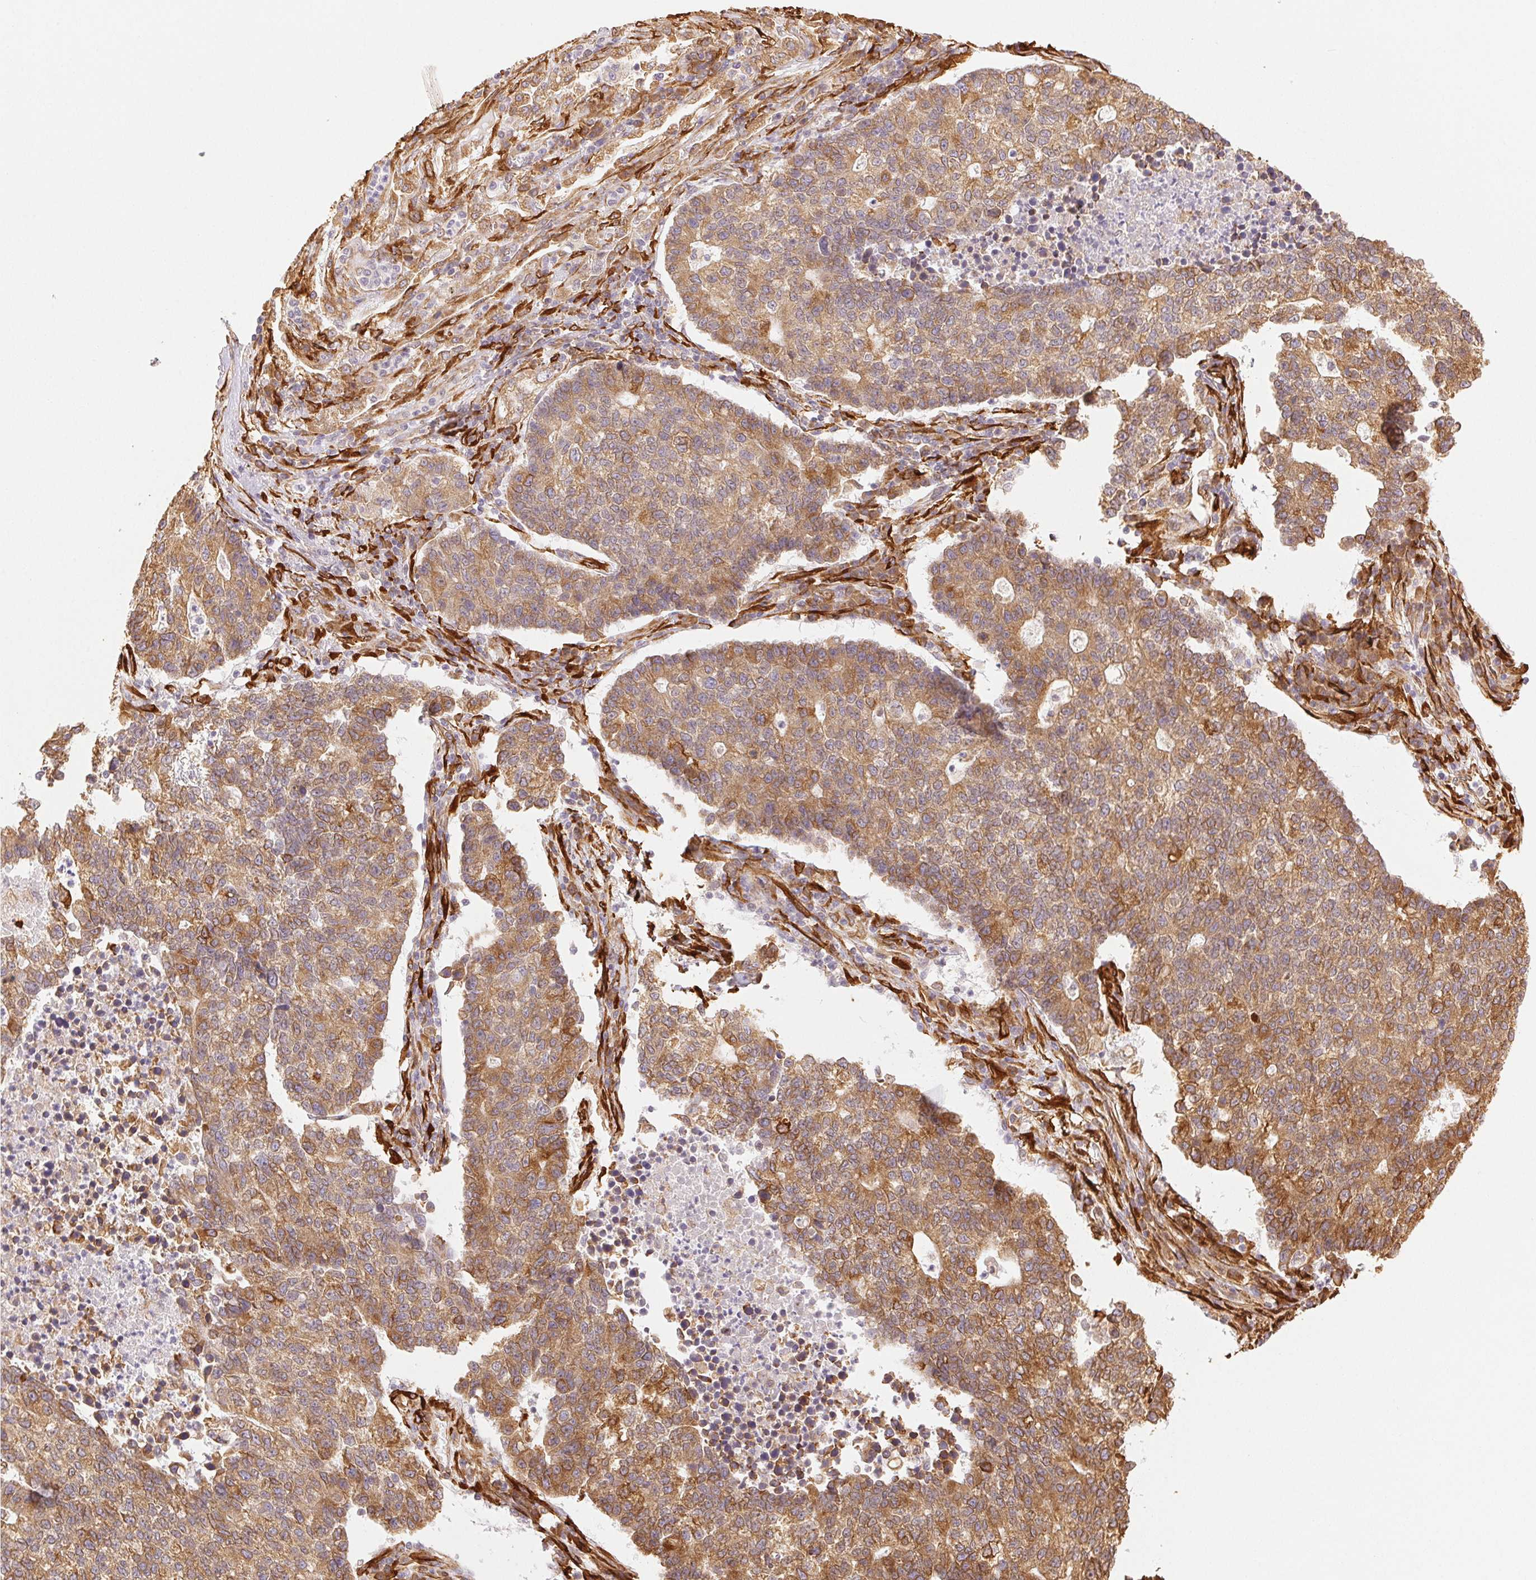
{"staining": {"intensity": "moderate", "quantity": ">75%", "location": "cytoplasmic/membranous"}, "tissue": "lung cancer", "cell_type": "Tumor cells", "image_type": "cancer", "snomed": [{"axis": "morphology", "description": "Adenocarcinoma, NOS"}, {"axis": "topography", "description": "Lung"}], "caption": "Adenocarcinoma (lung) stained for a protein exhibits moderate cytoplasmic/membranous positivity in tumor cells. The protein of interest is shown in brown color, while the nuclei are stained blue.", "gene": "RCN3", "patient": {"sex": "male", "age": 57}}